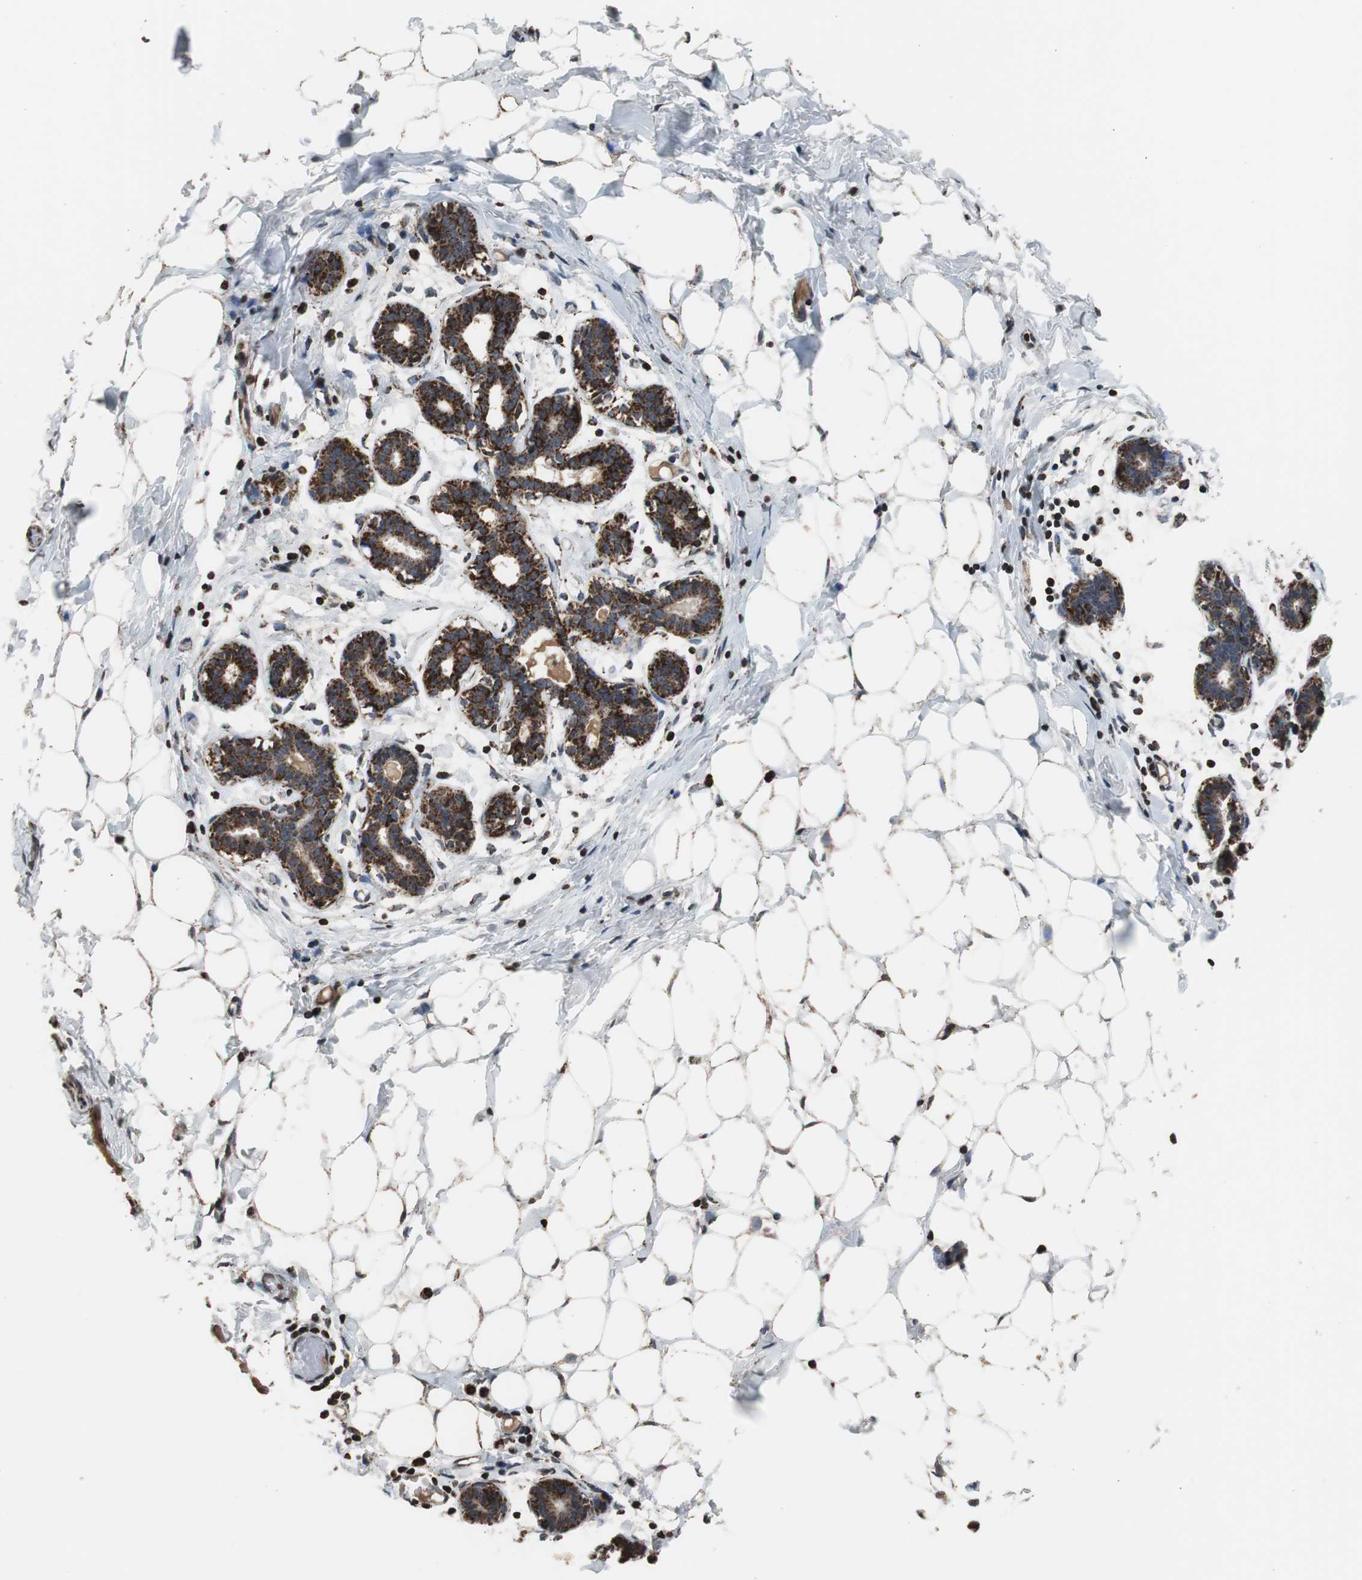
{"staining": {"intensity": "moderate", "quantity": ">75%", "location": "cytoplasmic/membranous"}, "tissue": "breast", "cell_type": "Adipocytes", "image_type": "normal", "snomed": [{"axis": "morphology", "description": "Normal tissue, NOS"}, {"axis": "topography", "description": "Breast"}], "caption": "An immunohistochemistry photomicrograph of unremarkable tissue is shown. Protein staining in brown shows moderate cytoplasmic/membranous positivity in breast within adipocytes.", "gene": "HSPA9", "patient": {"sex": "female", "age": 27}}